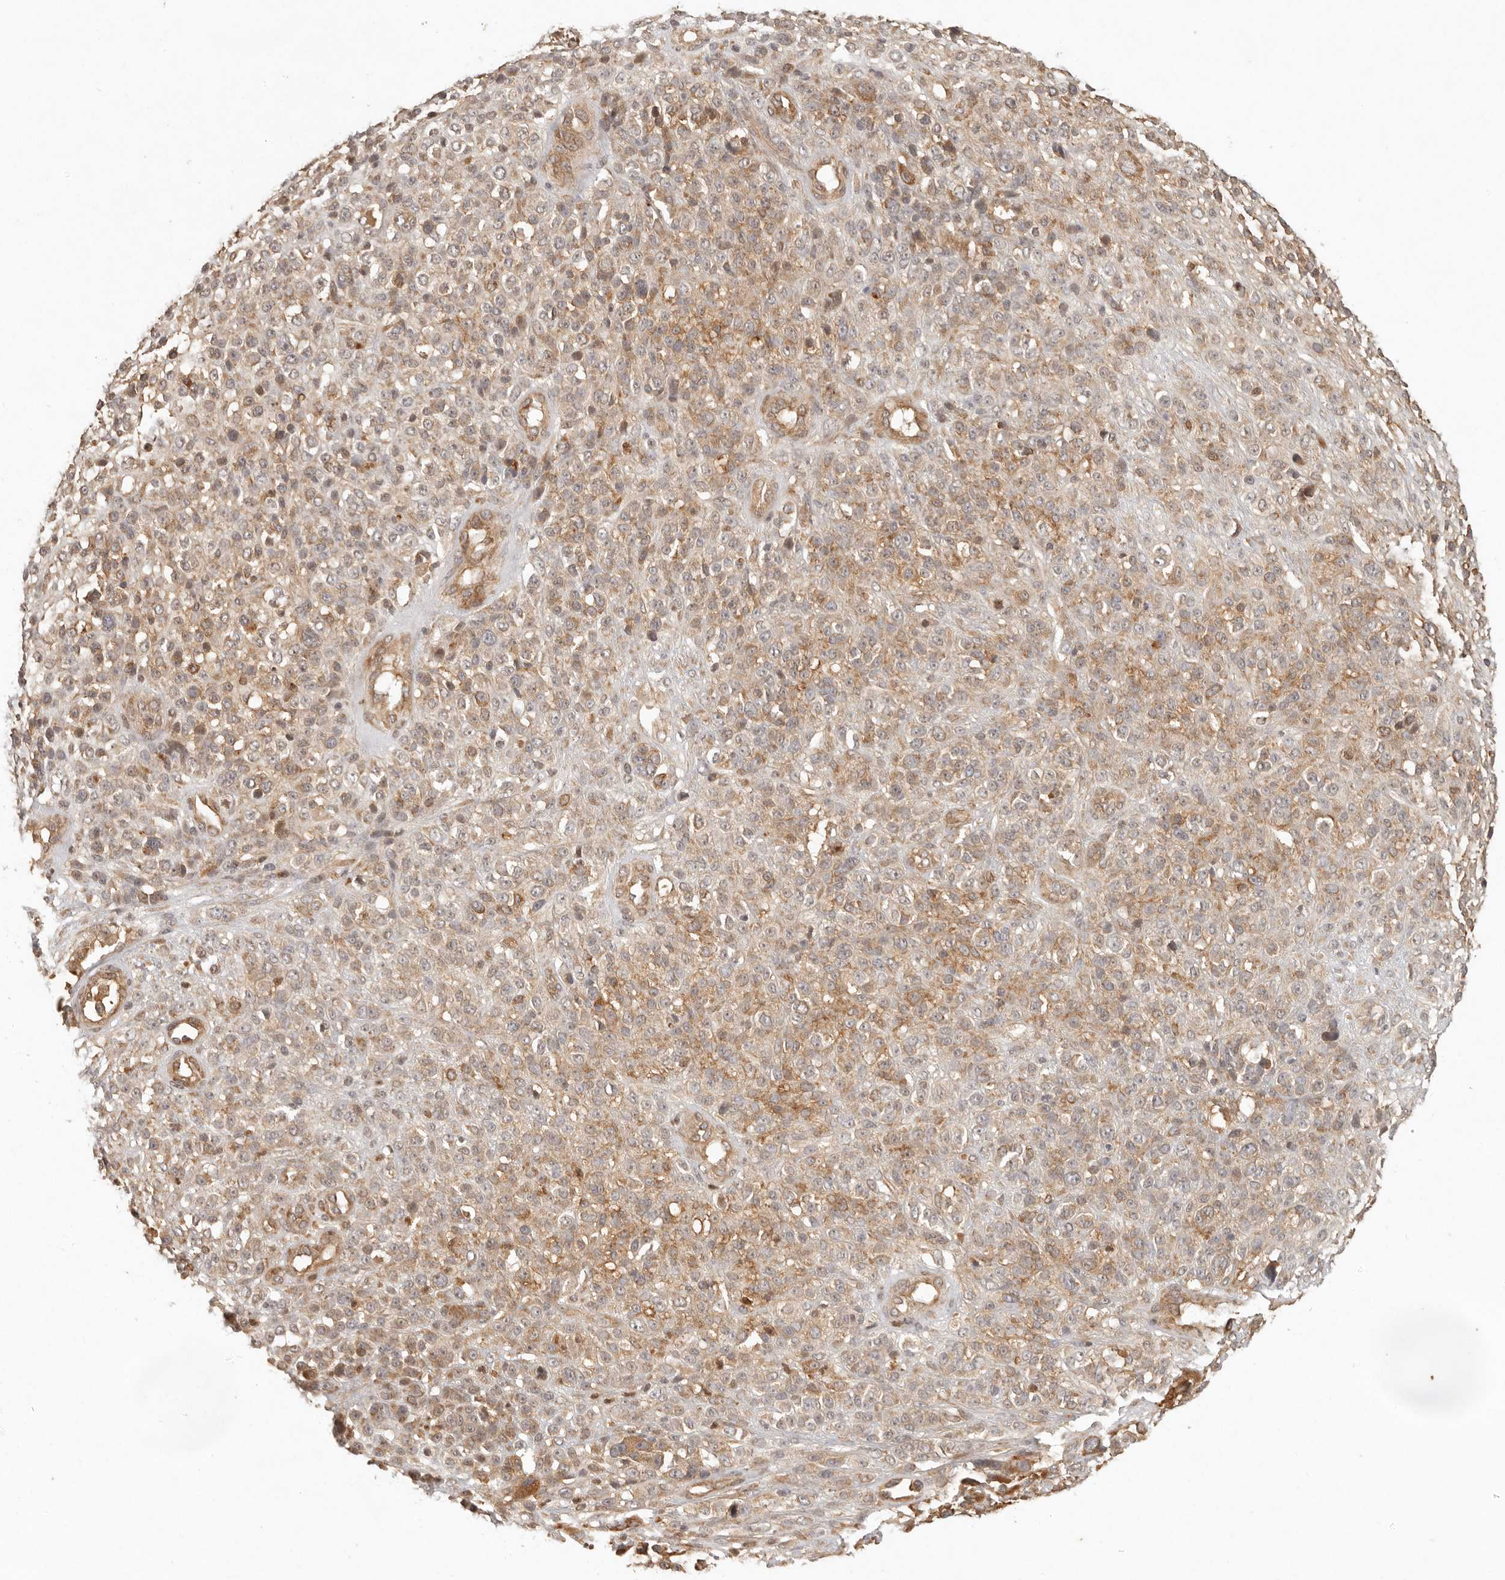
{"staining": {"intensity": "moderate", "quantity": "<25%", "location": "cytoplasmic/membranous"}, "tissue": "melanoma", "cell_type": "Tumor cells", "image_type": "cancer", "snomed": [{"axis": "morphology", "description": "Malignant melanoma, NOS"}, {"axis": "topography", "description": "Skin"}], "caption": "A brown stain shows moderate cytoplasmic/membranous positivity of a protein in malignant melanoma tumor cells. (DAB (3,3'-diaminobenzidine) IHC with brightfield microscopy, high magnification).", "gene": "ANKRD61", "patient": {"sex": "female", "age": 55}}